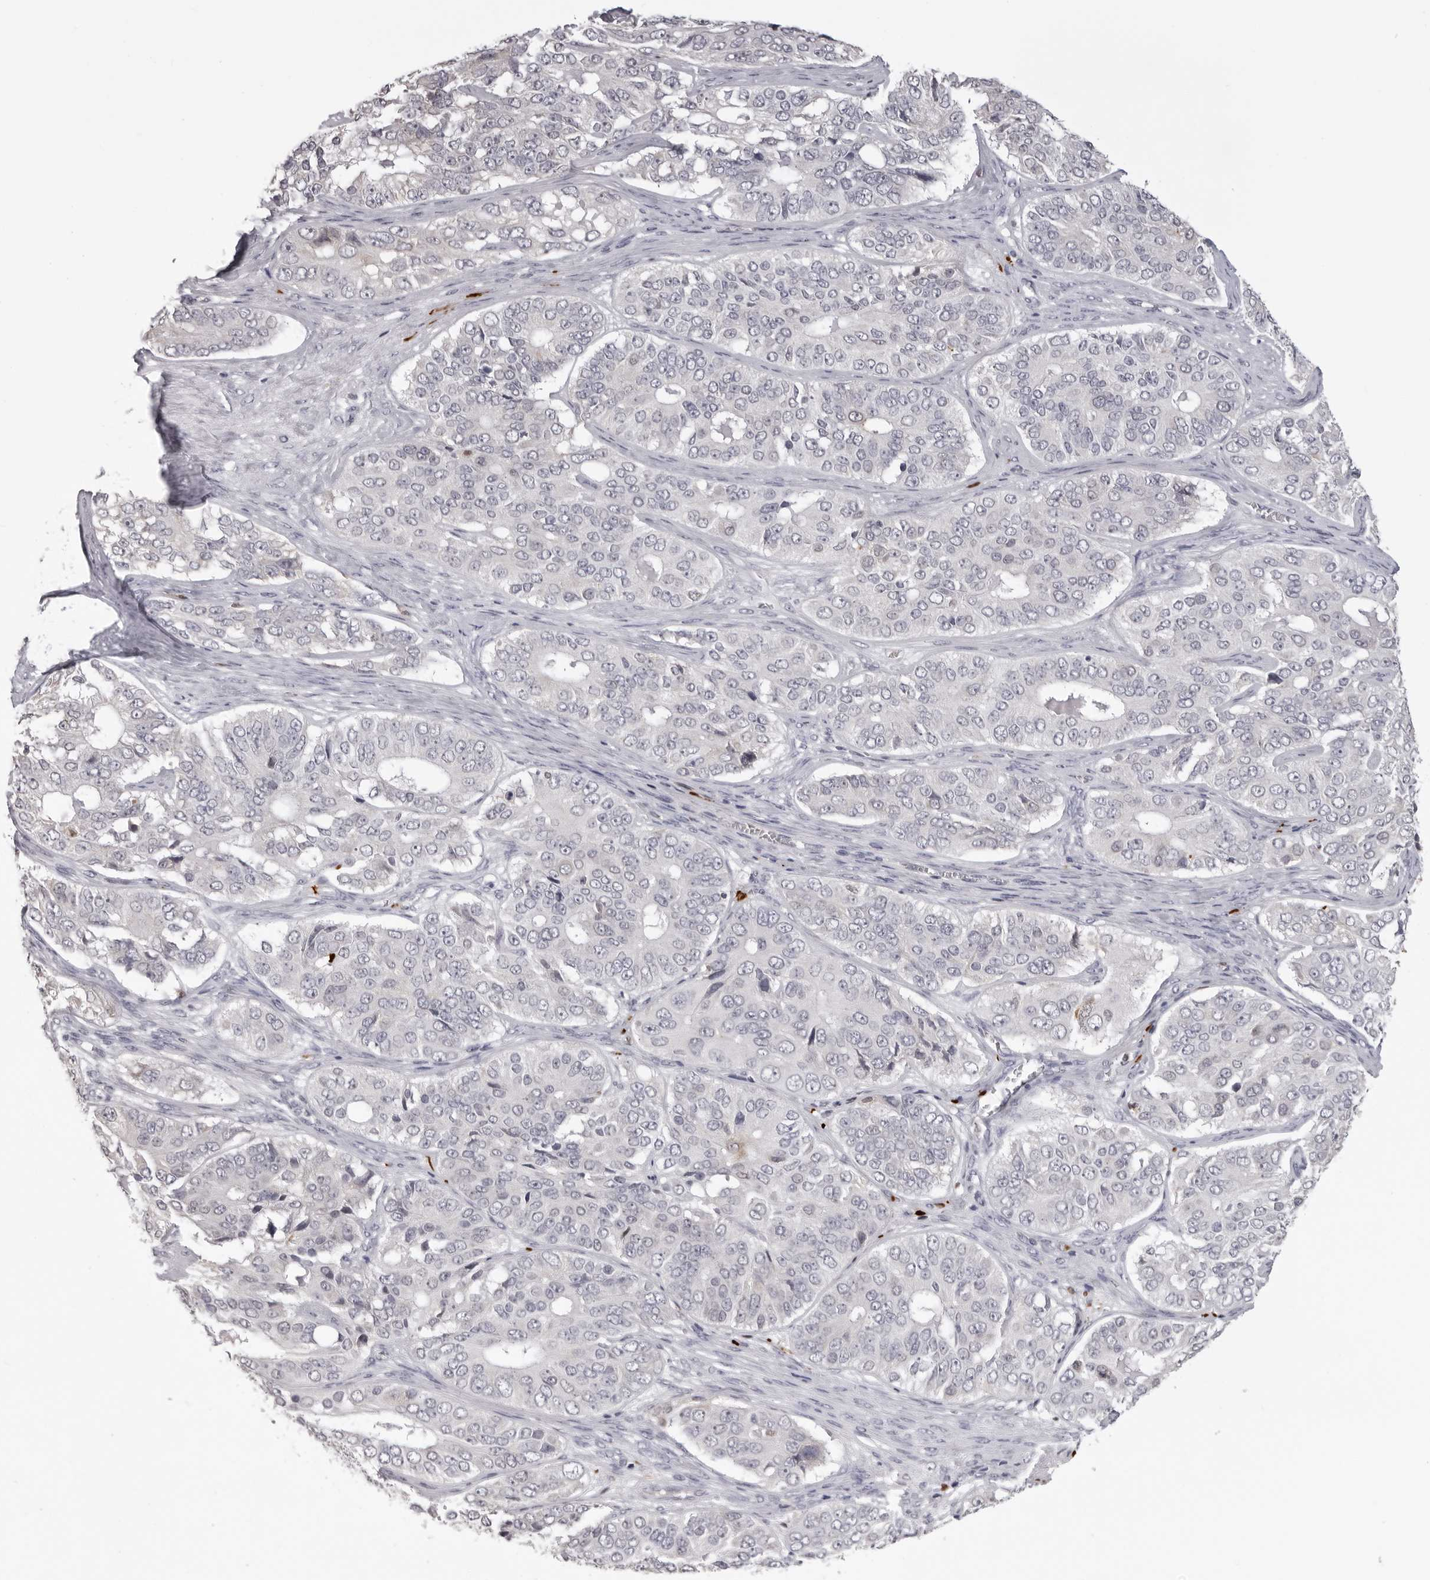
{"staining": {"intensity": "negative", "quantity": "none", "location": "none"}, "tissue": "ovarian cancer", "cell_type": "Tumor cells", "image_type": "cancer", "snomed": [{"axis": "morphology", "description": "Carcinoma, endometroid"}, {"axis": "topography", "description": "Ovary"}], "caption": "Immunohistochemistry histopathology image of neoplastic tissue: human ovarian cancer (endometroid carcinoma) stained with DAB (3,3'-diaminobenzidine) reveals no significant protein positivity in tumor cells. Brightfield microscopy of IHC stained with DAB (brown) and hematoxylin (blue), captured at high magnification.", "gene": "IL31", "patient": {"sex": "female", "age": 51}}